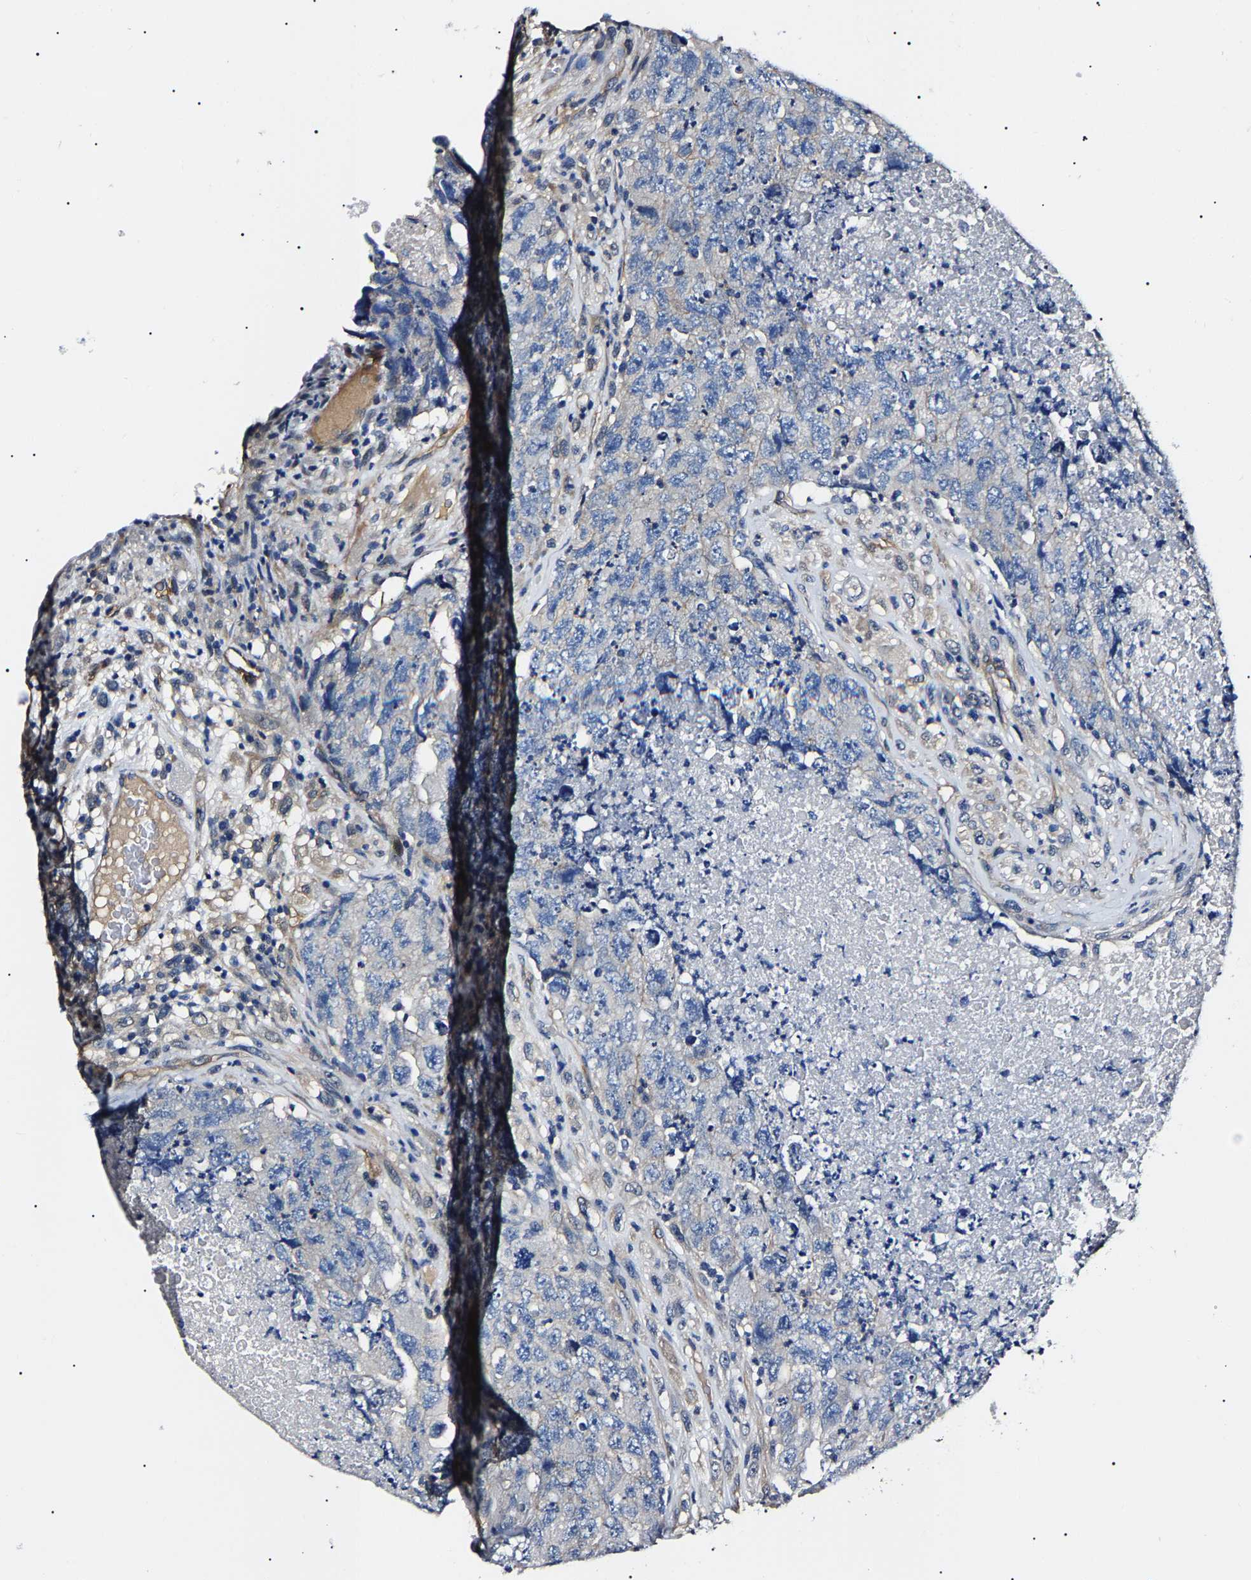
{"staining": {"intensity": "negative", "quantity": "none", "location": "none"}, "tissue": "testis cancer", "cell_type": "Tumor cells", "image_type": "cancer", "snomed": [{"axis": "morphology", "description": "Carcinoma, Embryonal, NOS"}, {"axis": "topography", "description": "Testis"}], "caption": "High magnification brightfield microscopy of testis cancer stained with DAB (3,3'-diaminobenzidine) (brown) and counterstained with hematoxylin (blue): tumor cells show no significant expression.", "gene": "KLHL42", "patient": {"sex": "male", "age": 32}}